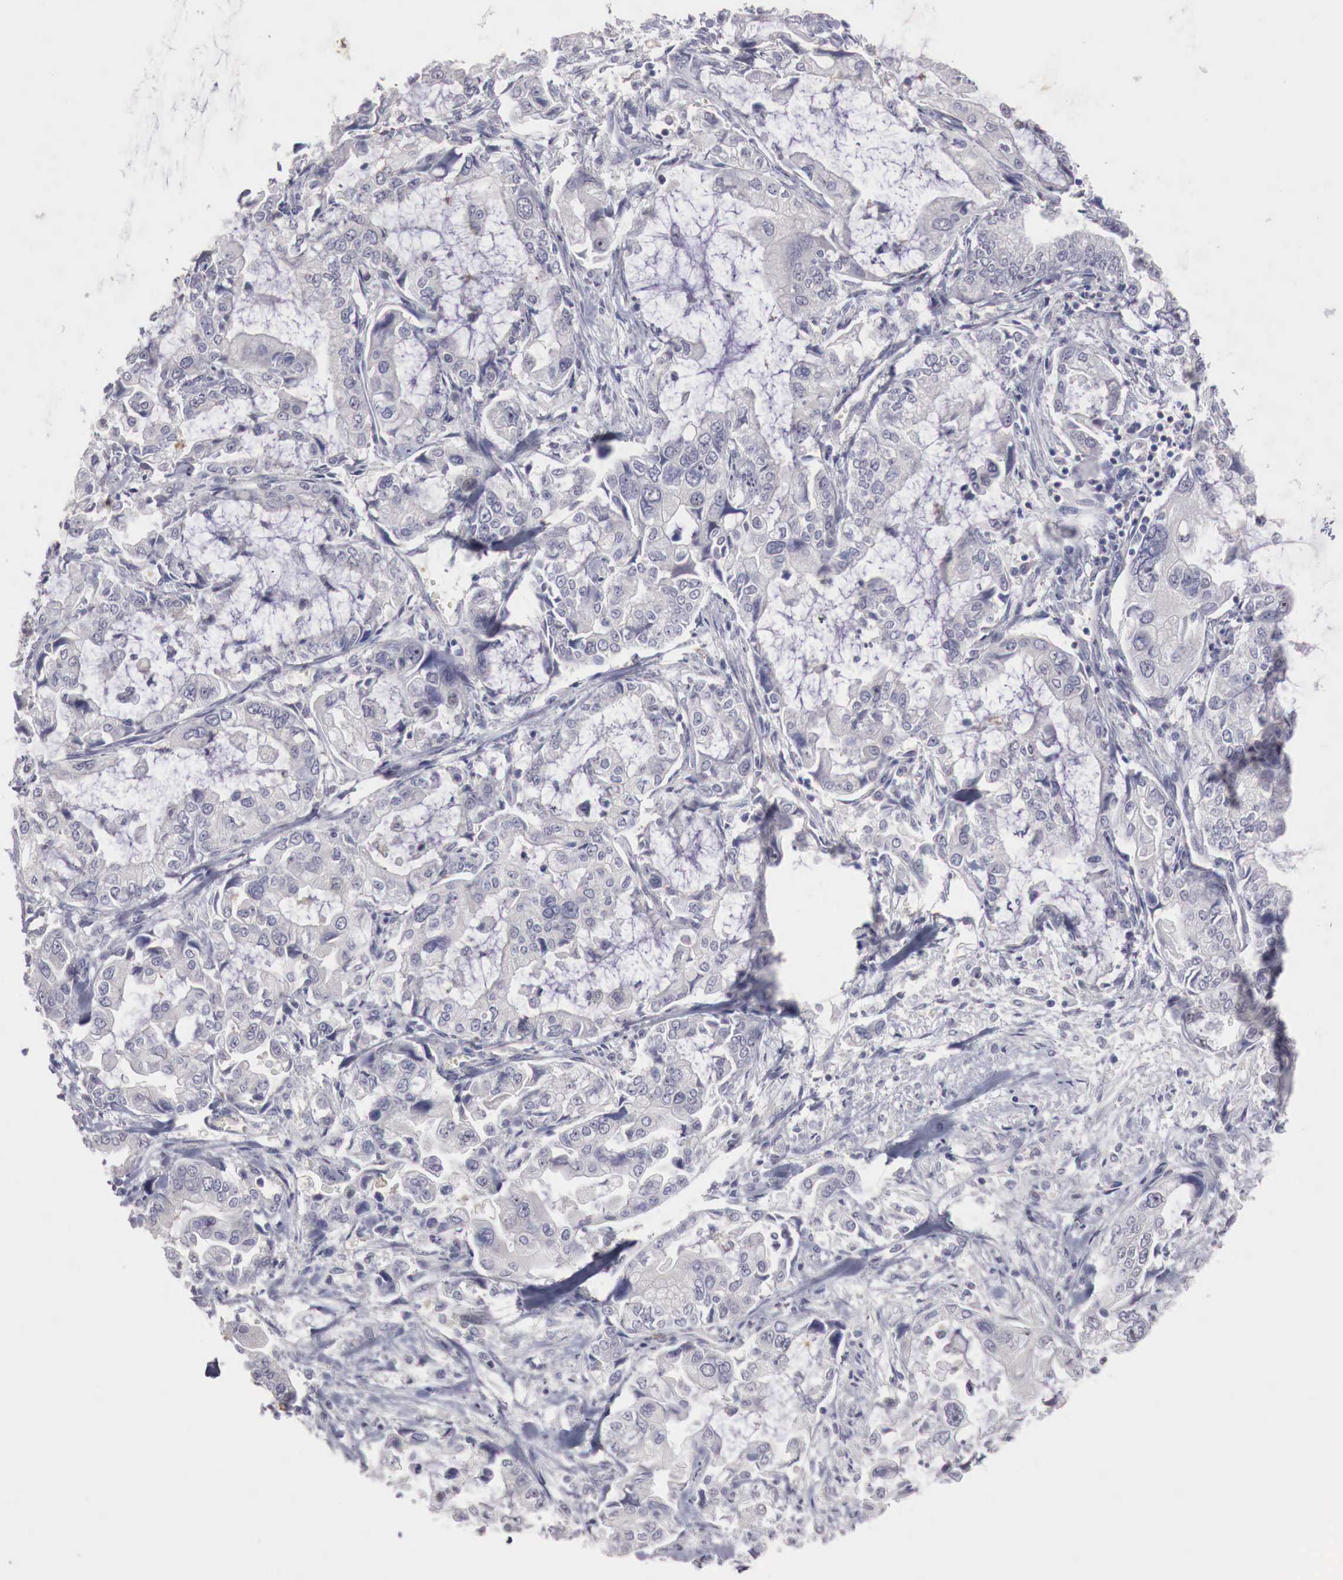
{"staining": {"intensity": "negative", "quantity": "none", "location": "none"}, "tissue": "stomach cancer", "cell_type": "Tumor cells", "image_type": "cancer", "snomed": [{"axis": "morphology", "description": "Adenocarcinoma, NOS"}, {"axis": "topography", "description": "Pancreas"}, {"axis": "topography", "description": "Stomach, upper"}], "caption": "This is an IHC image of stomach cancer (adenocarcinoma). There is no expression in tumor cells.", "gene": "GATA1", "patient": {"sex": "male", "age": 77}}